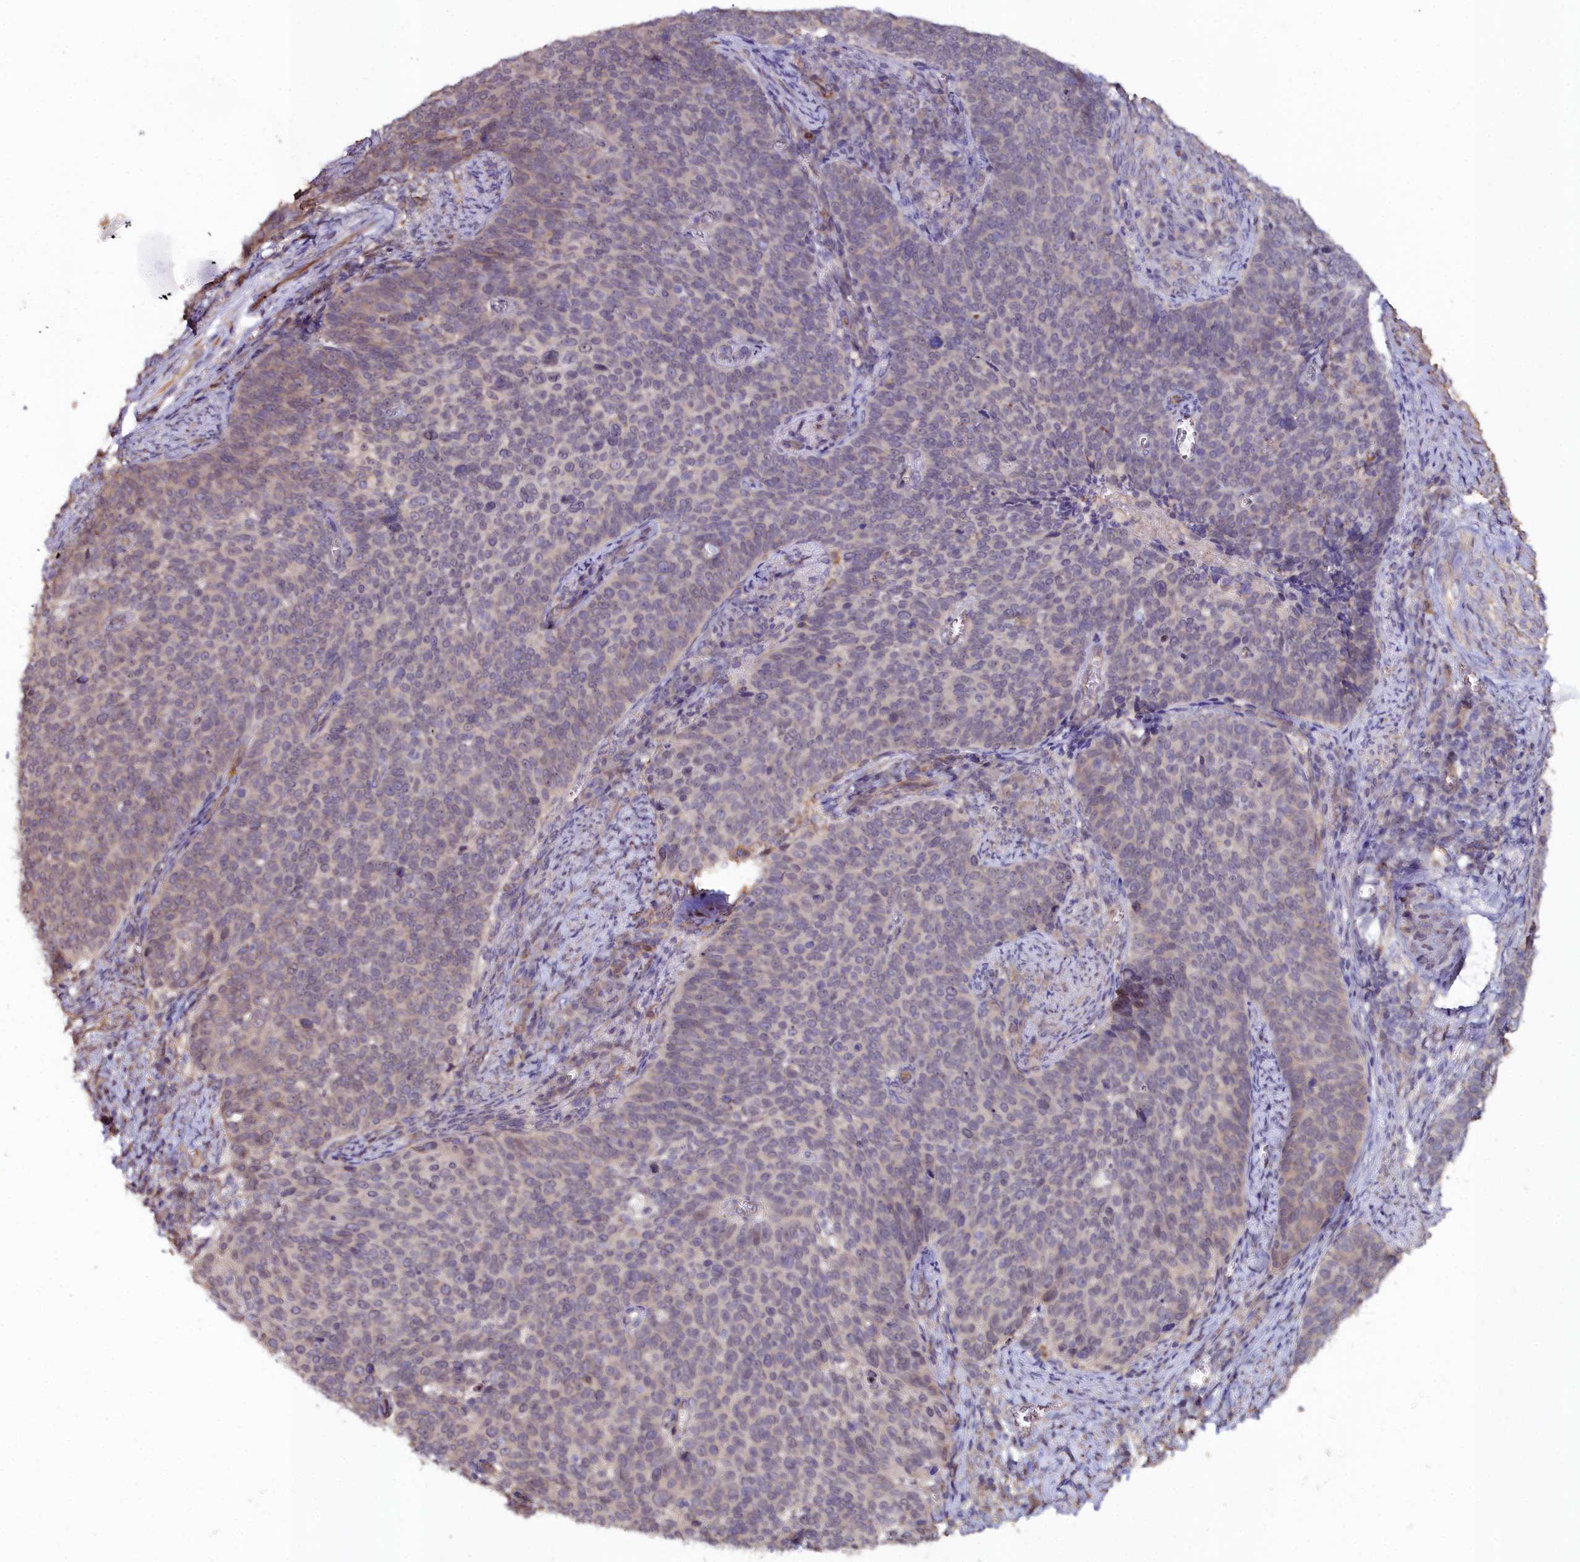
{"staining": {"intensity": "negative", "quantity": "none", "location": "none"}, "tissue": "cervical cancer", "cell_type": "Tumor cells", "image_type": "cancer", "snomed": [{"axis": "morphology", "description": "Normal tissue, NOS"}, {"axis": "morphology", "description": "Squamous cell carcinoma, NOS"}, {"axis": "topography", "description": "Cervix"}], "caption": "This is a image of immunohistochemistry (IHC) staining of cervical cancer, which shows no expression in tumor cells. The staining was performed using DAB to visualize the protein expression in brown, while the nuclei were stained in blue with hematoxylin (Magnification: 20x).", "gene": "C4orf19", "patient": {"sex": "female", "age": 39}}